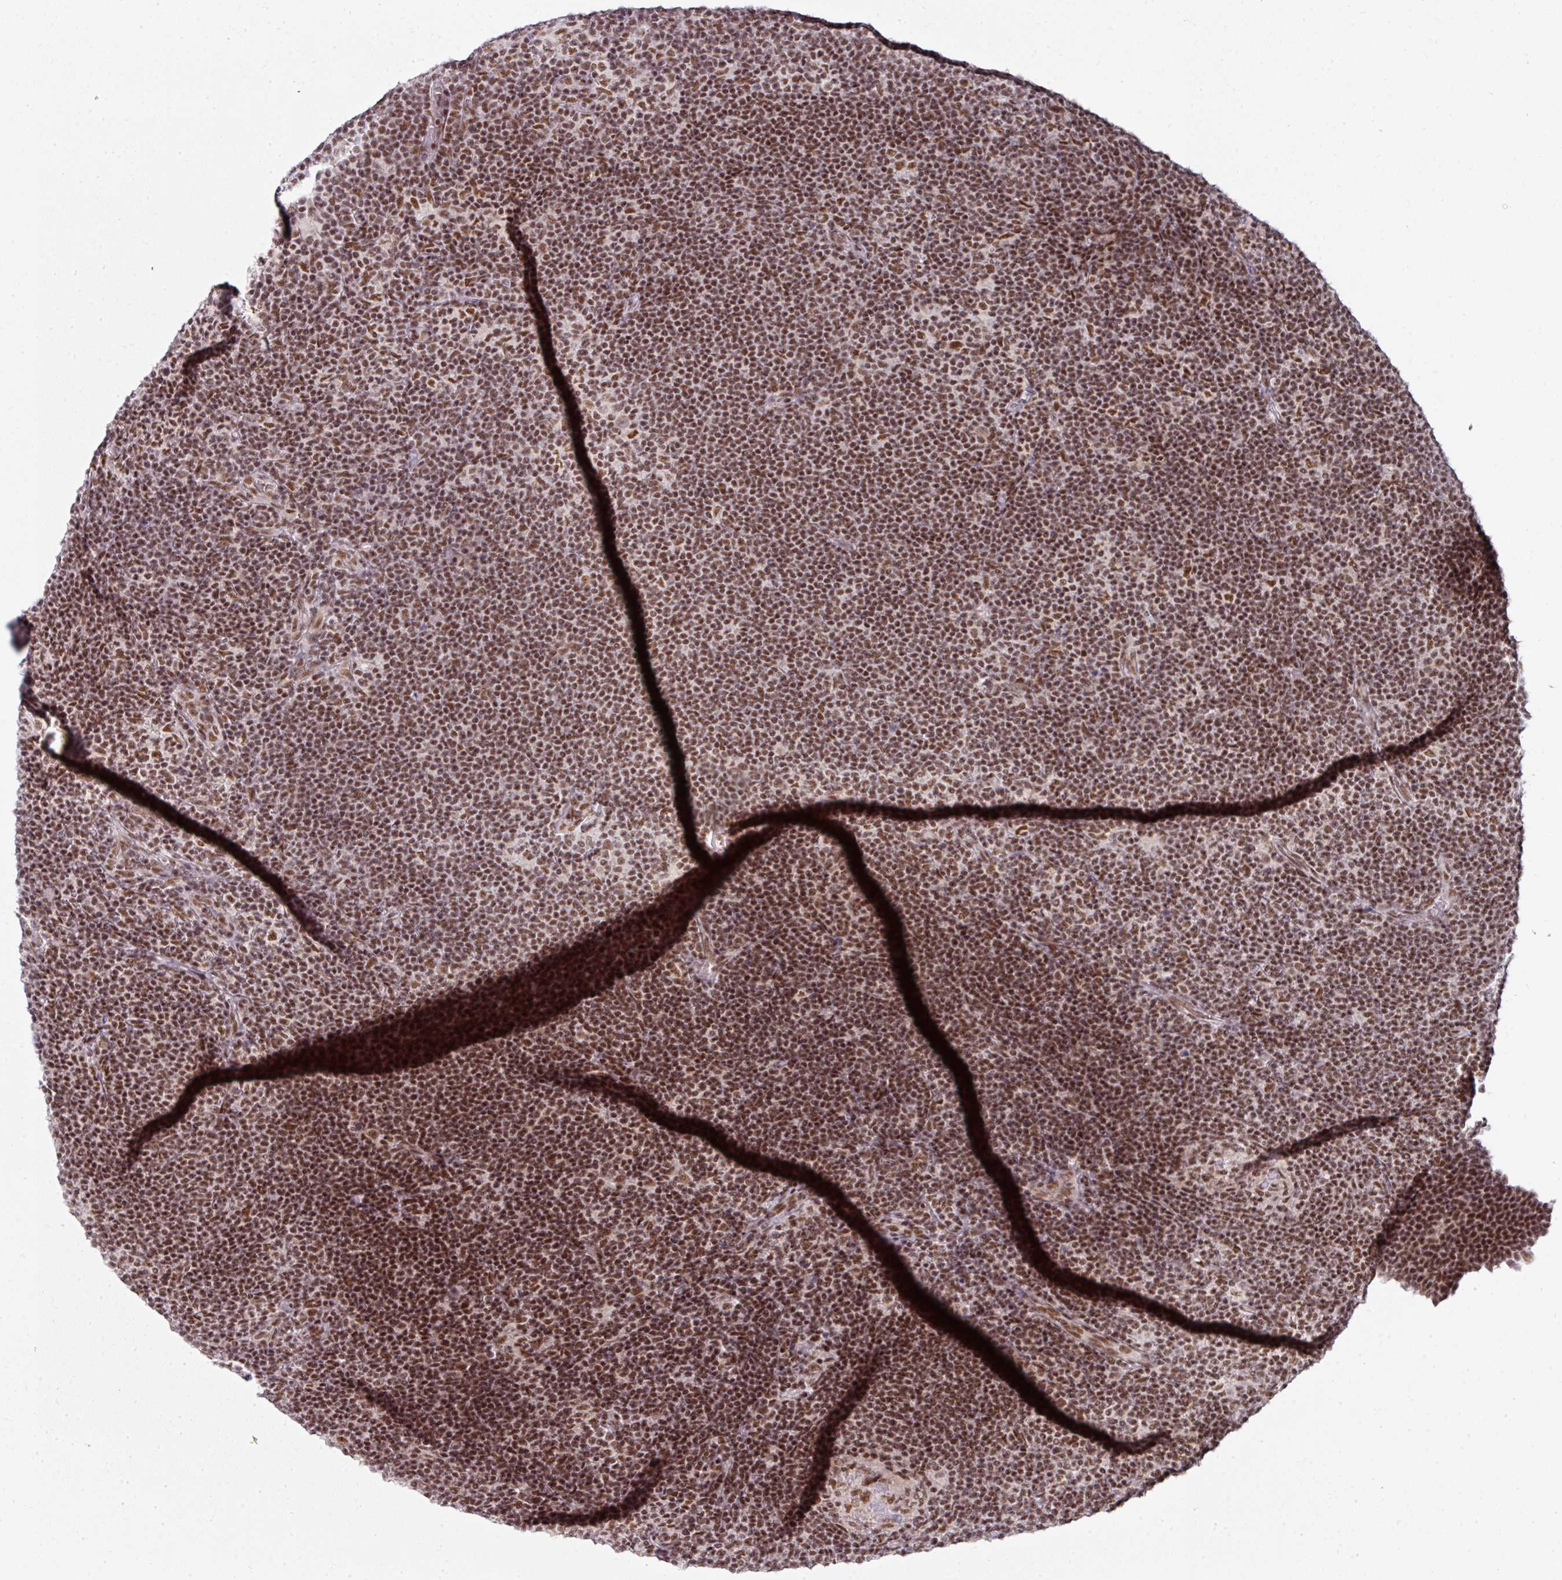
{"staining": {"intensity": "moderate", "quantity": ">75%", "location": "nuclear"}, "tissue": "lymphoma", "cell_type": "Tumor cells", "image_type": "cancer", "snomed": [{"axis": "morphology", "description": "Hodgkin's disease, NOS"}, {"axis": "topography", "description": "Lymph node"}], "caption": "About >75% of tumor cells in human lymphoma exhibit moderate nuclear protein expression as visualized by brown immunohistochemical staining.", "gene": "NFYA", "patient": {"sex": "female", "age": 57}}